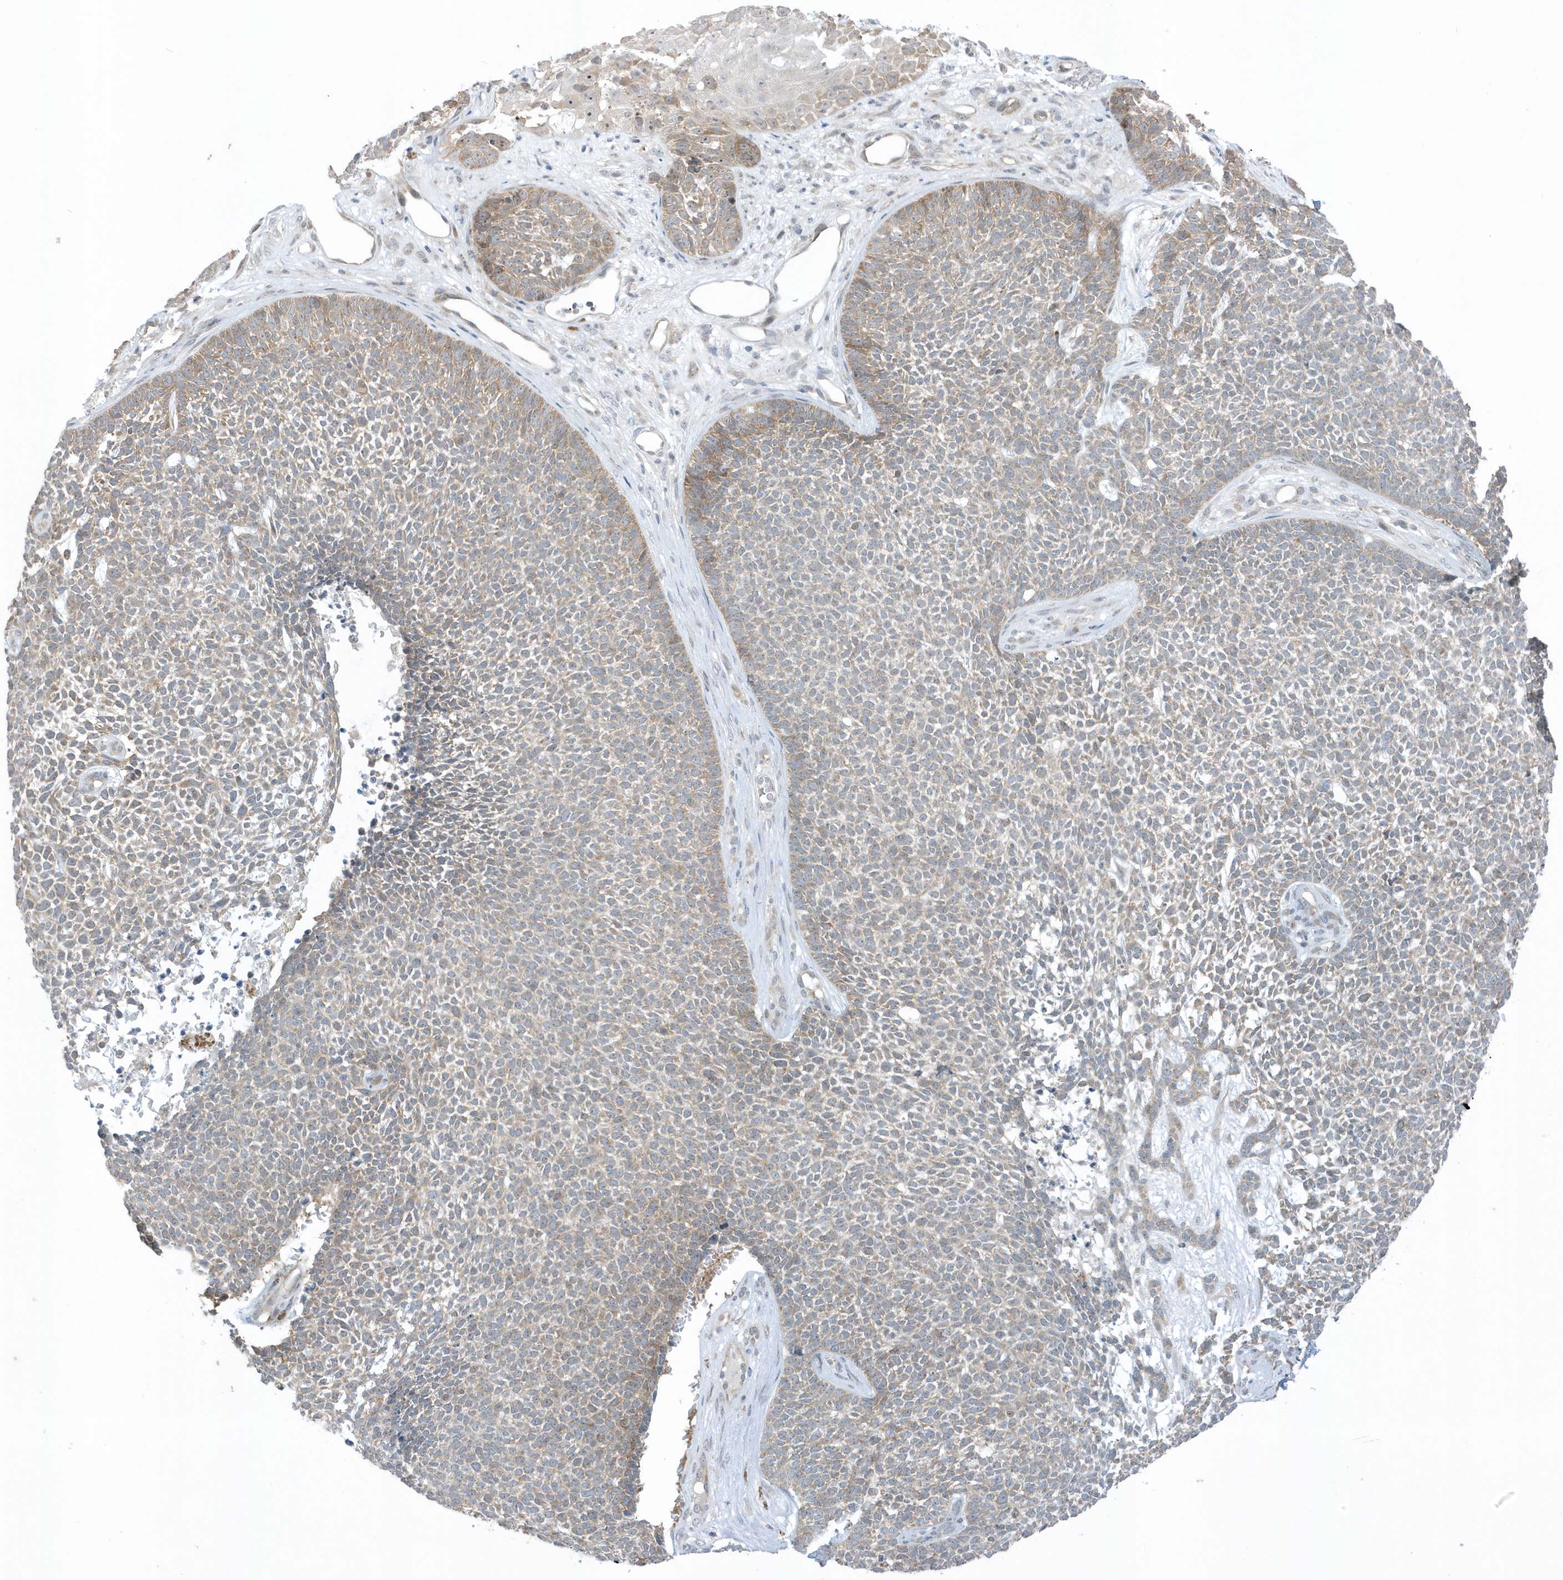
{"staining": {"intensity": "weak", "quantity": "25%-75%", "location": "cytoplasmic/membranous"}, "tissue": "skin cancer", "cell_type": "Tumor cells", "image_type": "cancer", "snomed": [{"axis": "morphology", "description": "Basal cell carcinoma"}, {"axis": "topography", "description": "Skin"}], "caption": "The immunohistochemical stain shows weak cytoplasmic/membranous positivity in tumor cells of skin cancer tissue.", "gene": "SCN3A", "patient": {"sex": "female", "age": 84}}